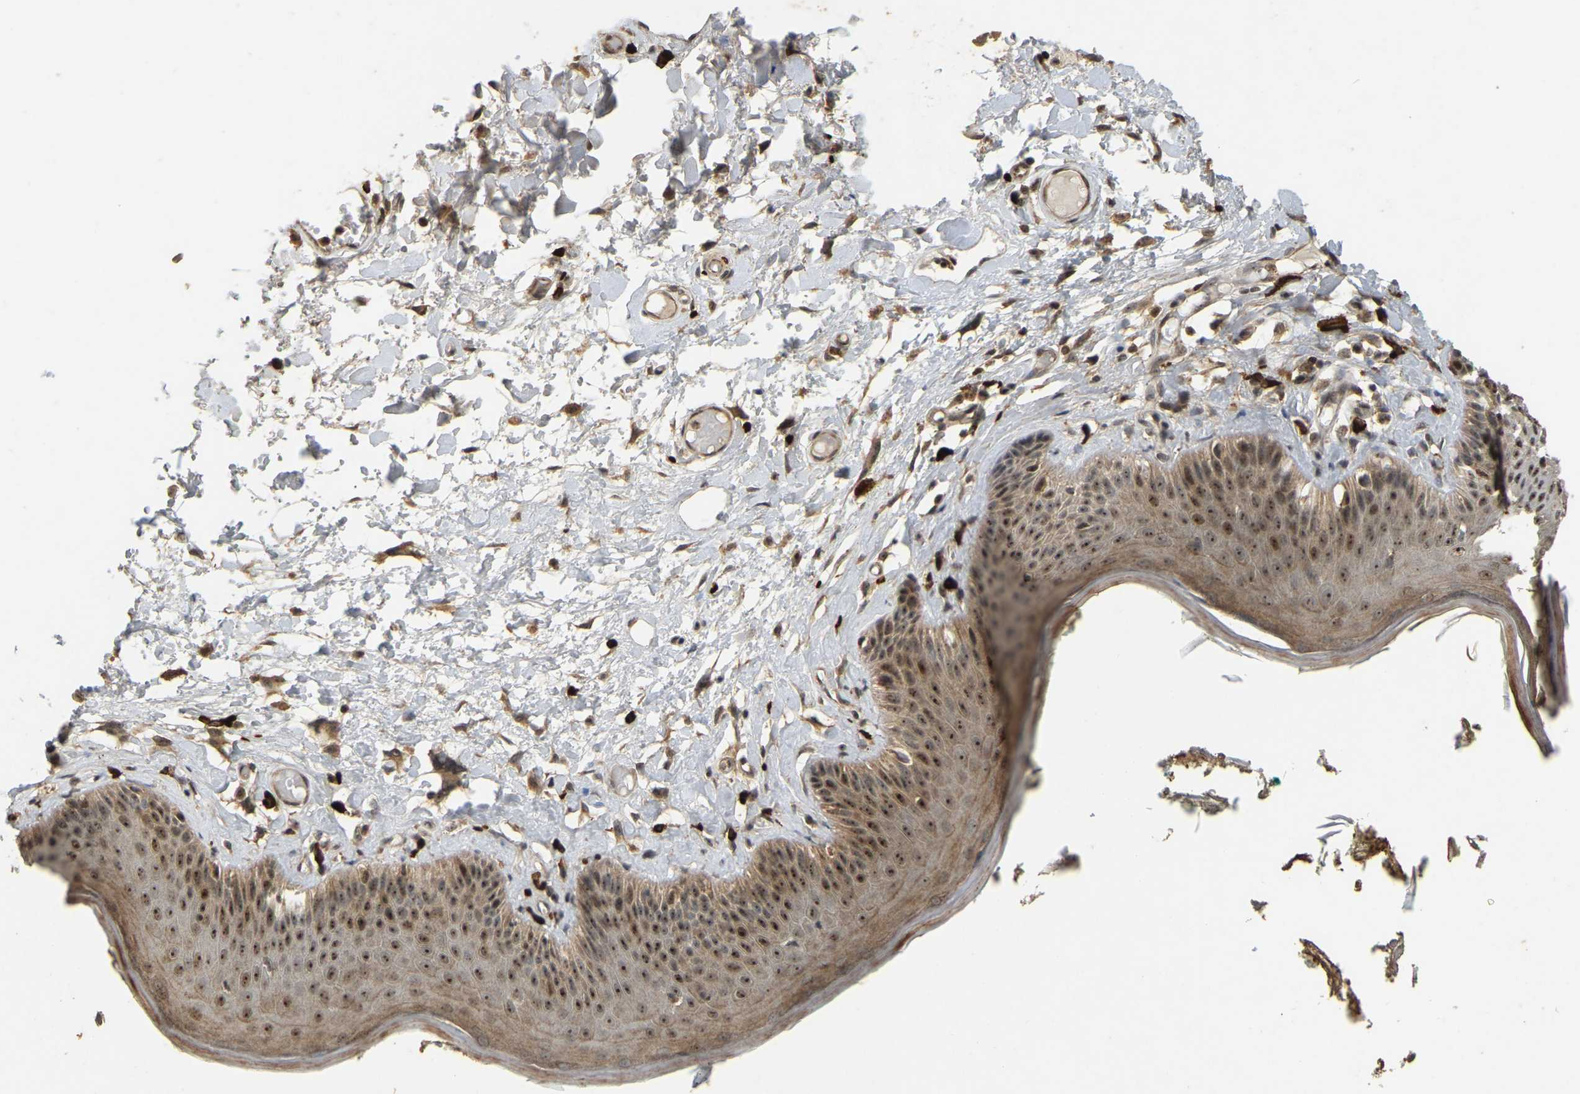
{"staining": {"intensity": "strong", "quantity": ">75%", "location": "cytoplasmic/membranous,nuclear"}, "tissue": "skin", "cell_type": "Epidermal cells", "image_type": "normal", "snomed": [{"axis": "morphology", "description": "Normal tissue, NOS"}, {"axis": "topography", "description": "Vulva"}], "caption": "Skin stained with immunohistochemistry (IHC) shows strong cytoplasmic/membranous,nuclear positivity in about >75% of epidermal cells. Nuclei are stained in blue.", "gene": "BRF2", "patient": {"sex": "female", "age": 73}}